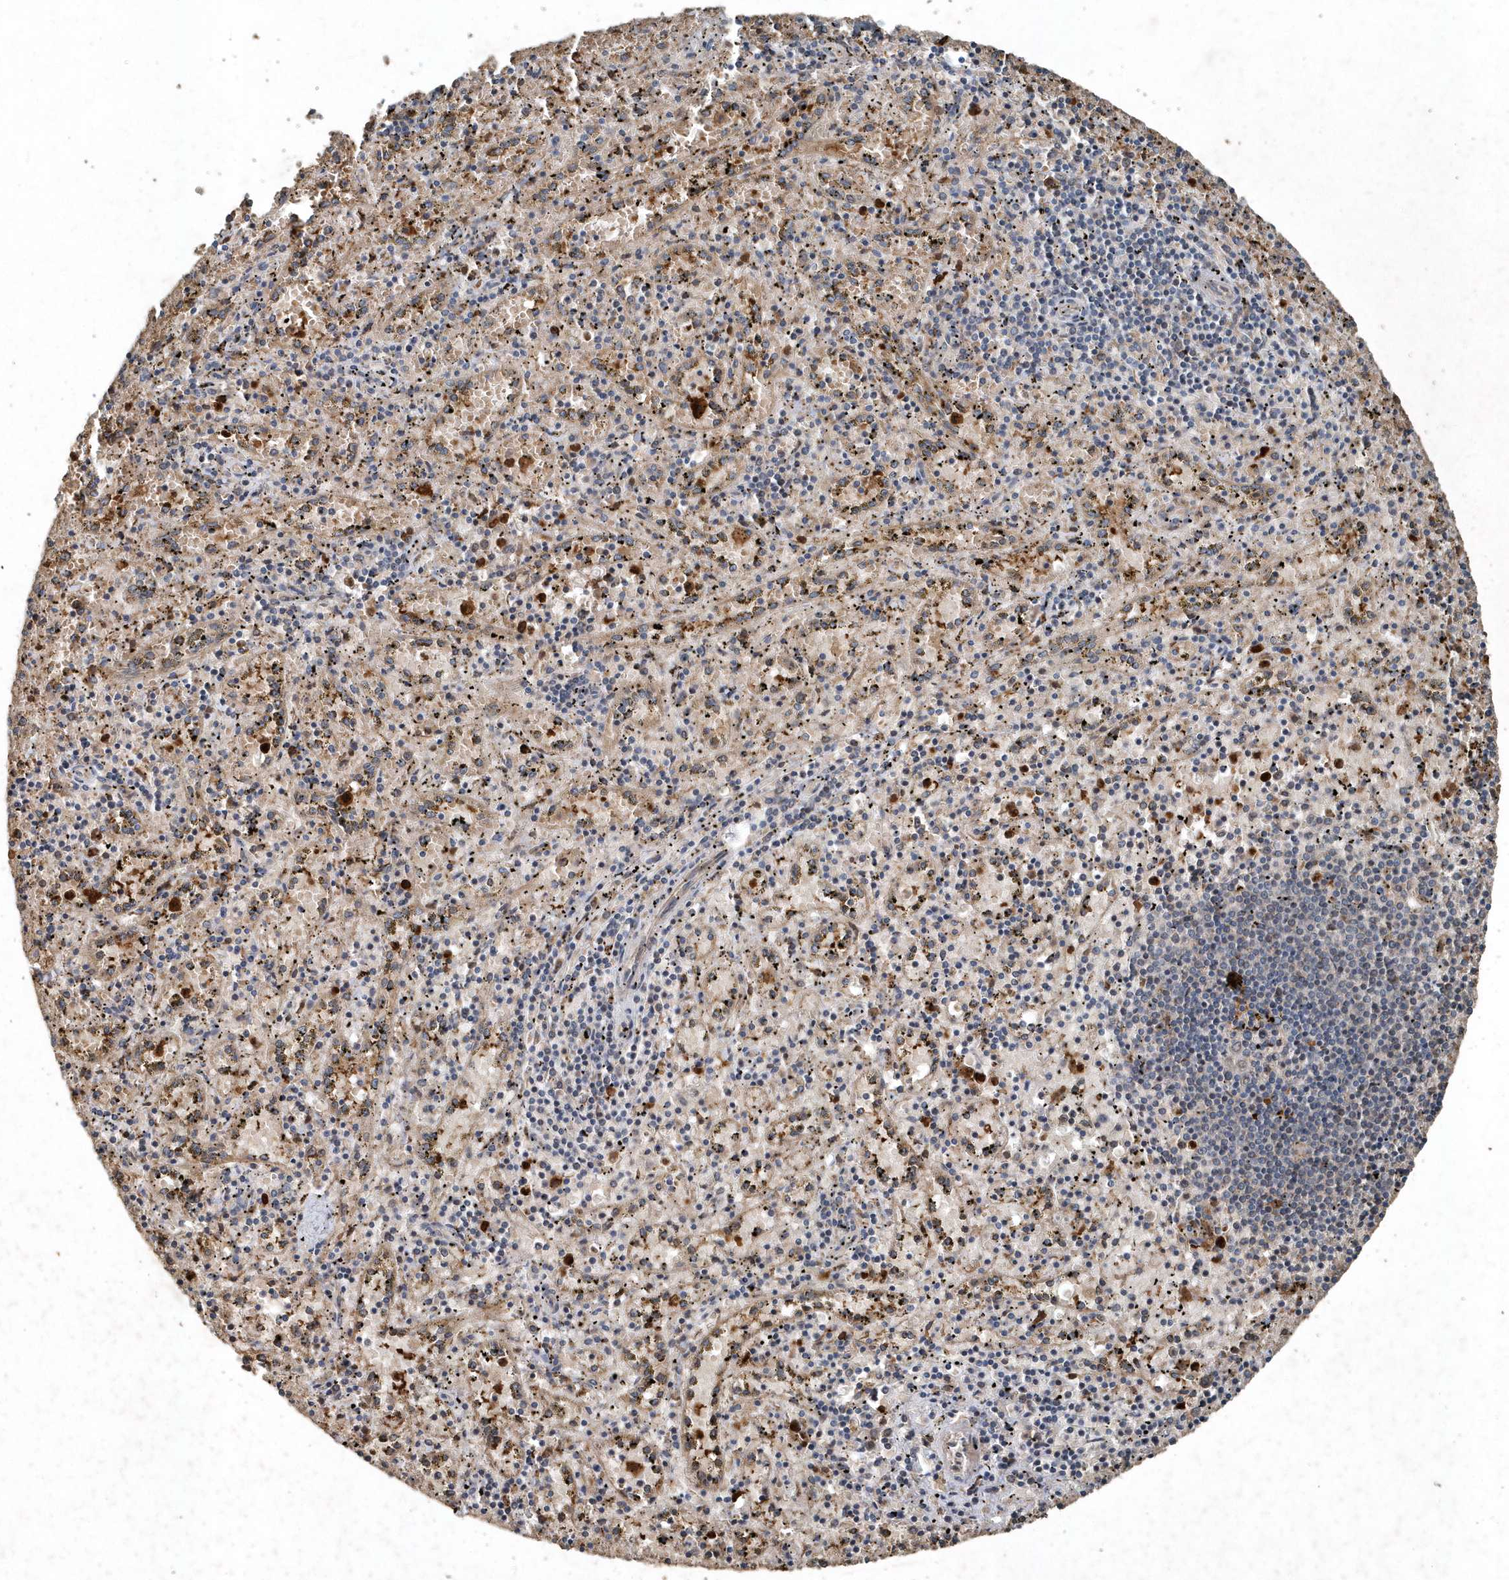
{"staining": {"intensity": "strong", "quantity": "<25%", "location": "cytoplasmic/membranous"}, "tissue": "spleen", "cell_type": "Cells in red pulp", "image_type": "normal", "snomed": [{"axis": "morphology", "description": "Normal tissue, NOS"}, {"axis": "topography", "description": "Spleen"}], "caption": "Immunohistochemical staining of unremarkable spleen reveals strong cytoplasmic/membranous protein expression in approximately <25% of cells in red pulp. The protein is shown in brown color, while the nuclei are stained blue.", "gene": "SCFD2", "patient": {"sex": "male", "age": 11}}